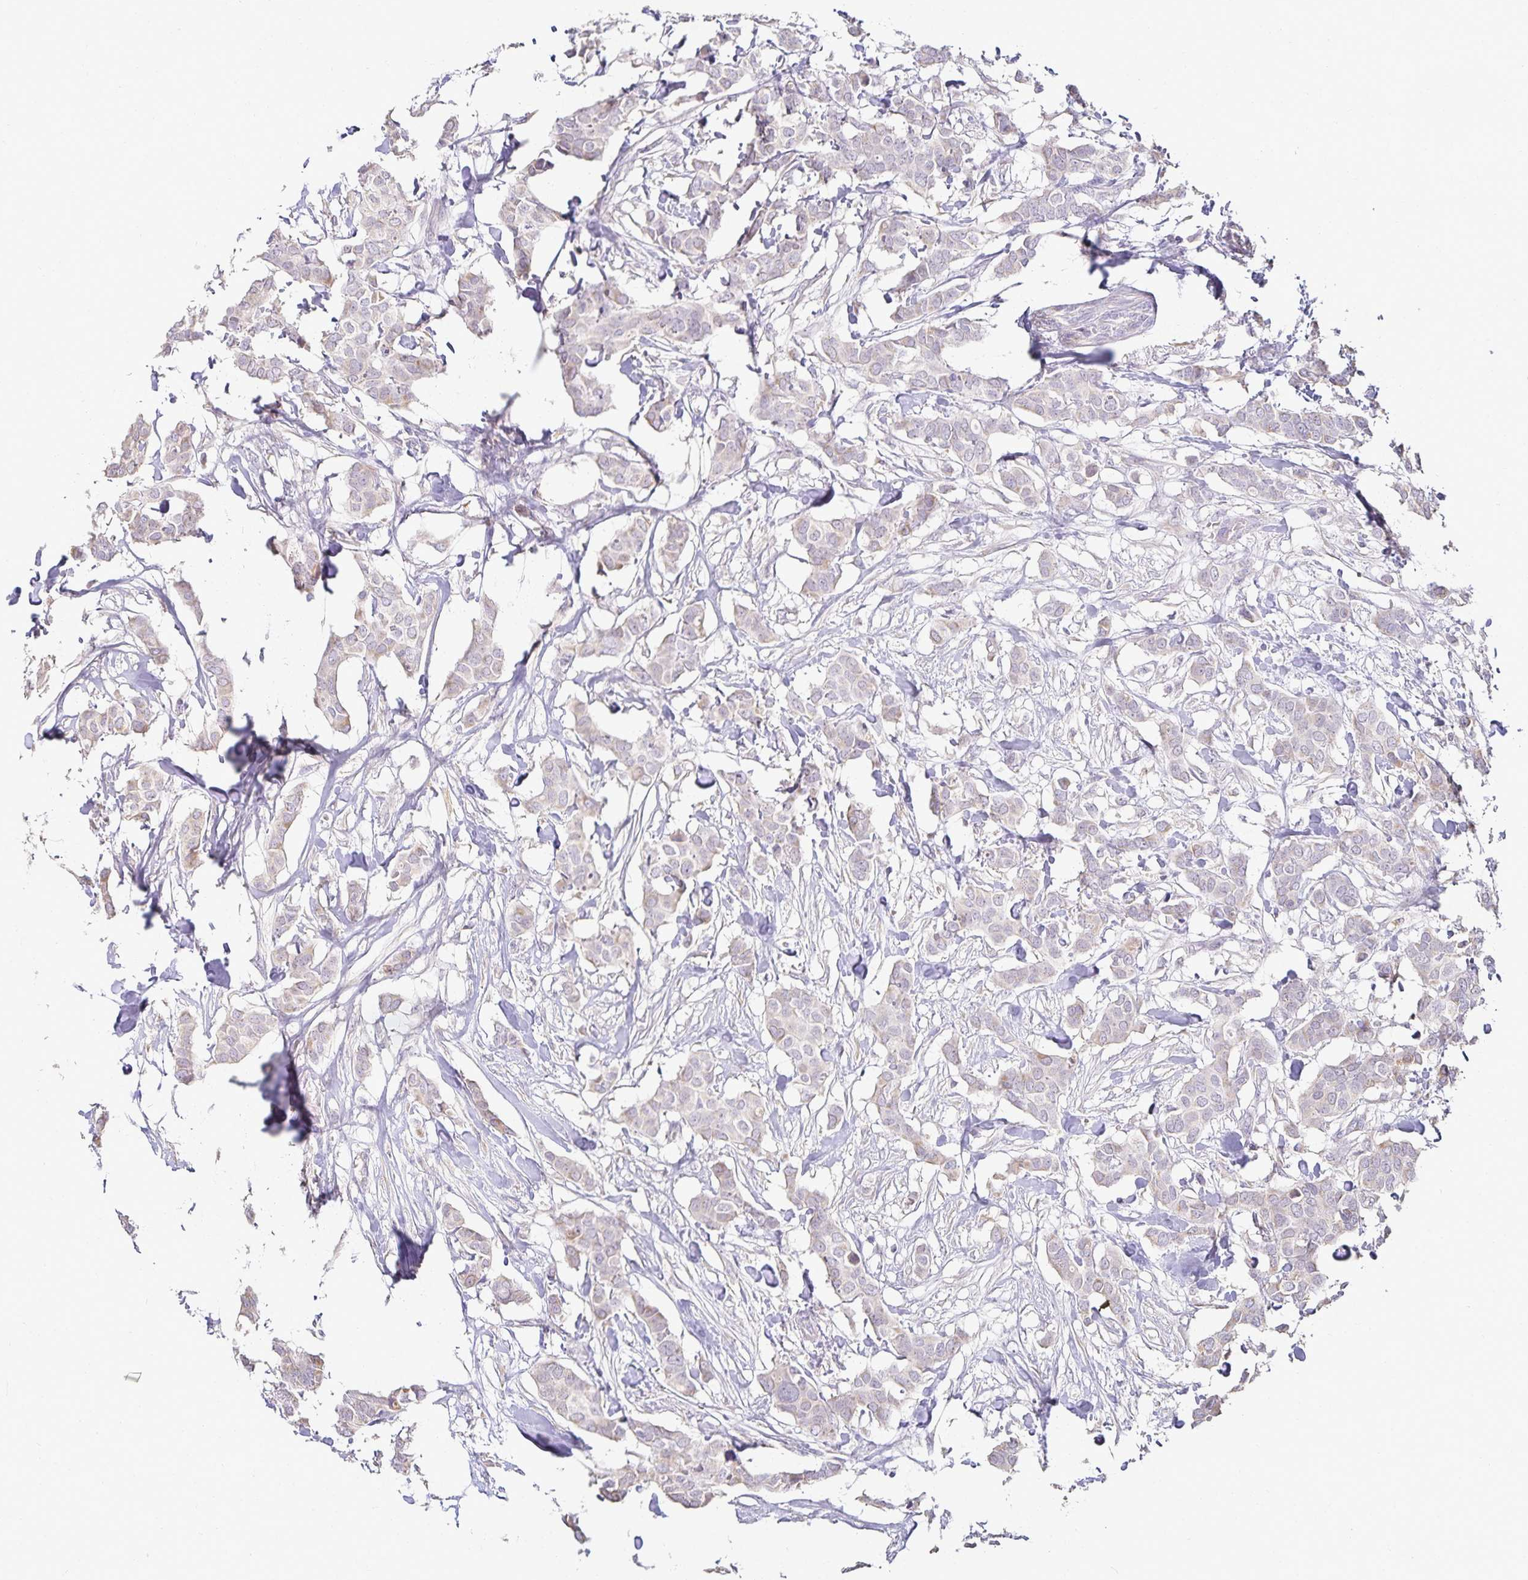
{"staining": {"intensity": "negative", "quantity": "none", "location": "none"}, "tissue": "breast cancer", "cell_type": "Tumor cells", "image_type": "cancer", "snomed": [{"axis": "morphology", "description": "Duct carcinoma"}, {"axis": "topography", "description": "Breast"}], "caption": "DAB immunohistochemical staining of human breast infiltrating ductal carcinoma demonstrates no significant positivity in tumor cells.", "gene": "GP2", "patient": {"sex": "female", "age": 62}}